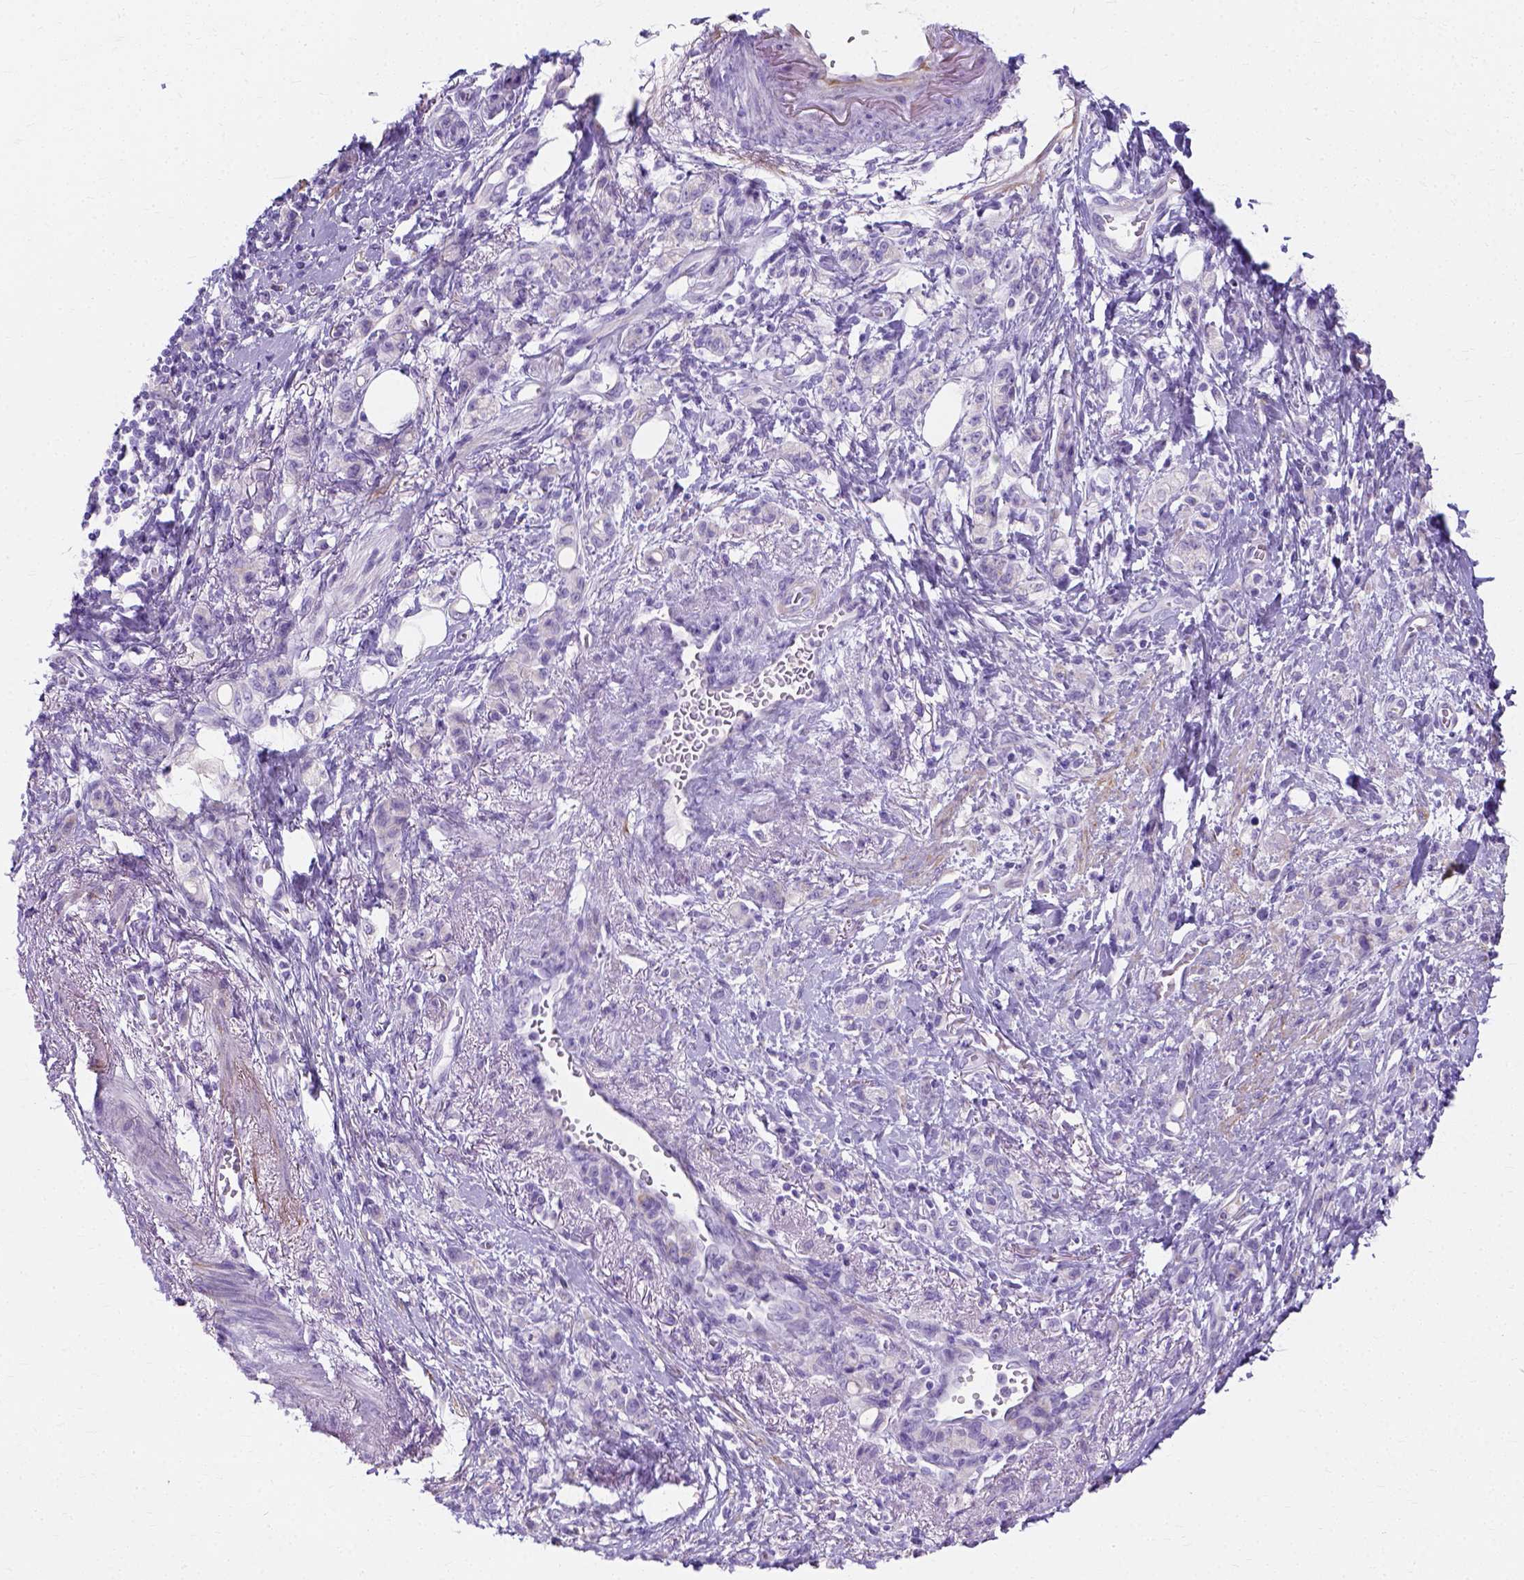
{"staining": {"intensity": "negative", "quantity": "none", "location": "none"}, "tissue": "stomach cancer", "cell_type": "Tumor cells", "image_type": "cancer", "snomed": [{"axis": "morphology", "description": "Adenocarcinoma, NOS"}, {"axis": "topography", "description": "Stomach"}], "caption": "The micrograph displays no significant expression in tumor cells of adenocarcinoma (stomach).", "gene": "MYH15", "patient": {"sex": "male", "age": 77}}